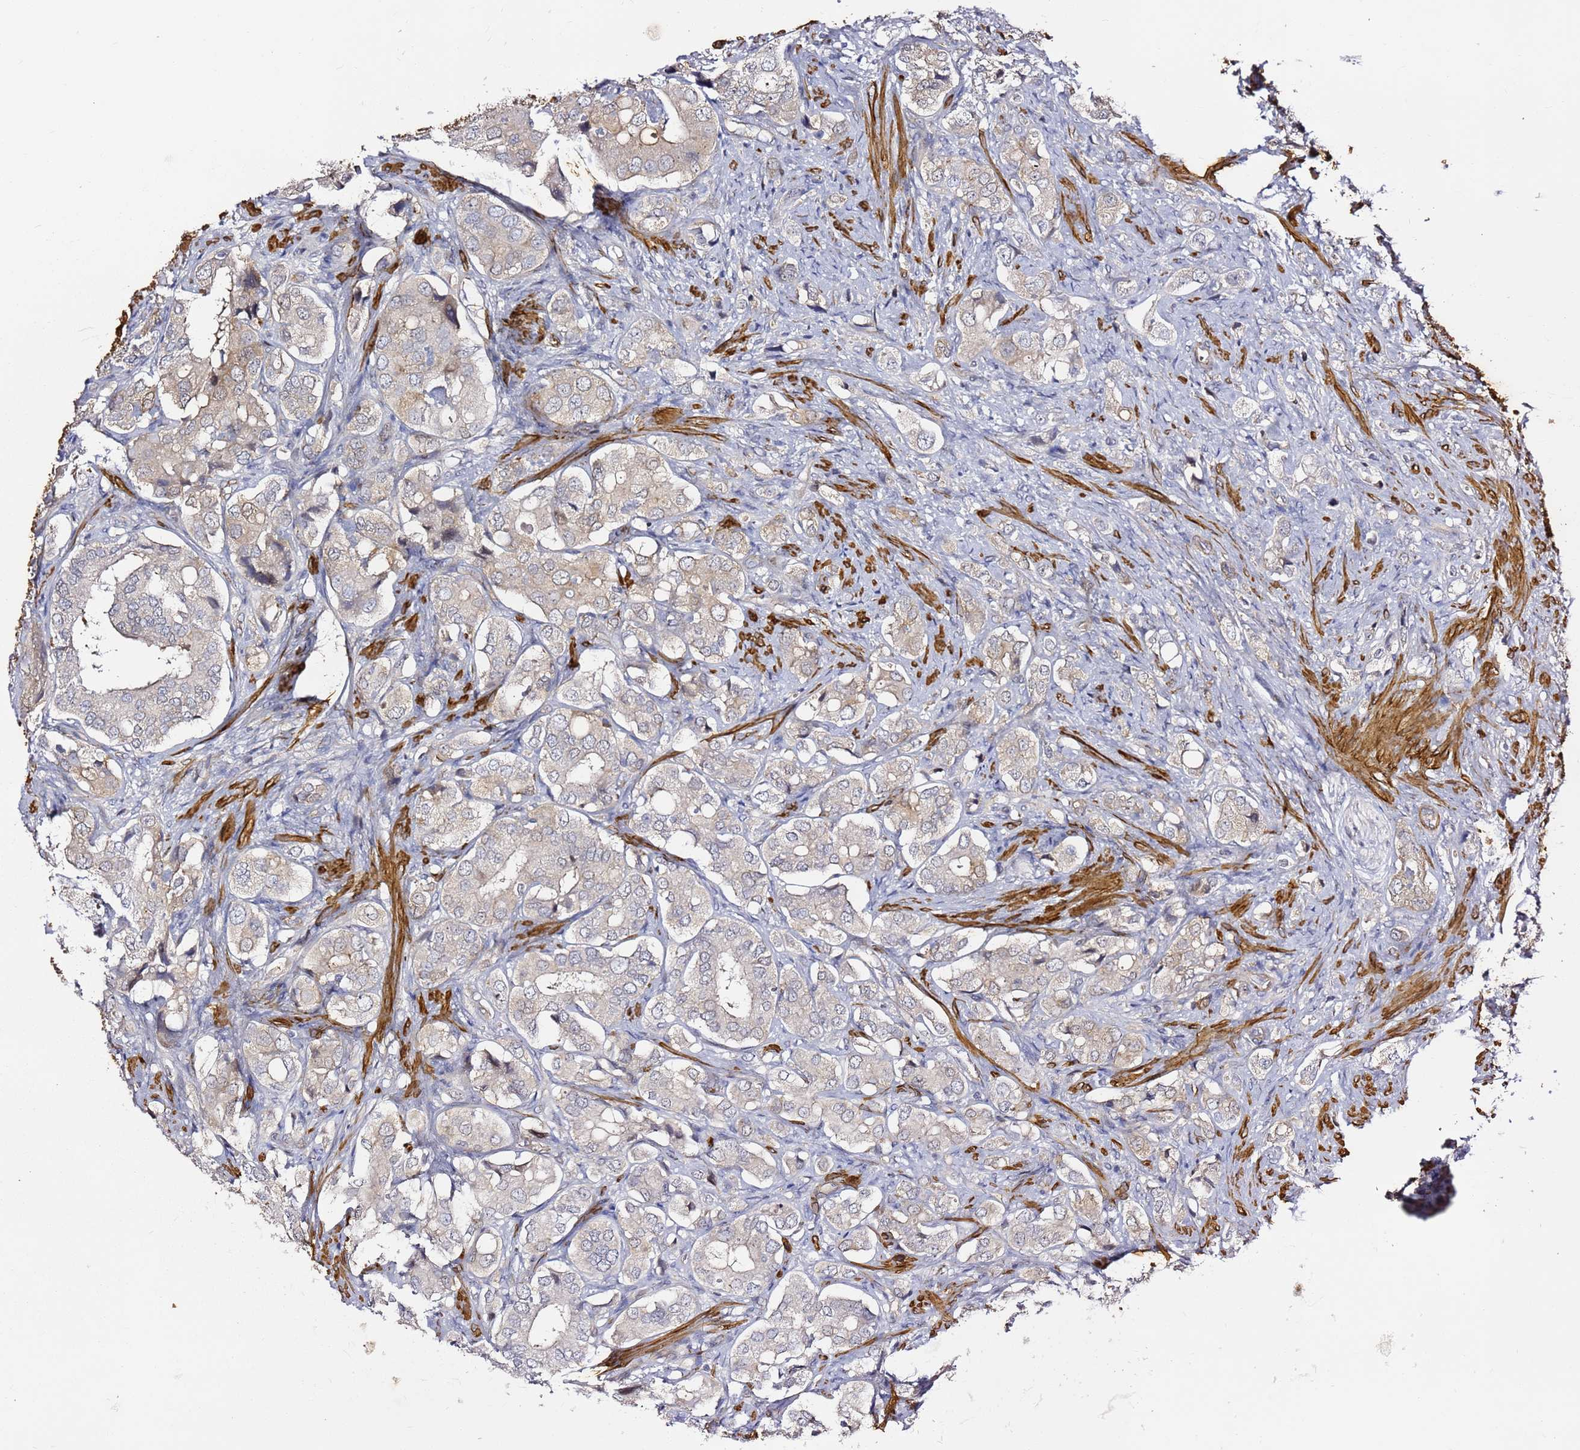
{"staining": {"intensity": "weak", "quantity": "<25%", "location": "cytoplasmic/membranous"}, "tissue": "prostate cancer", "cell_type": "Tumor cells", "image_type": "cancer", "snomed": [{"axis": "morphology", "description": "Adenocarcinoma, High grade"}, {"axis": "topography", "description": "Prostate"}], "caption": "Human prostate cancer (adenocarcinoma (high-grade)) stained for a protein using immunohistochemistry demonstrates no positivity in tumor cells.", "gene": "EPS8L1", "patient": {"sex": "male", "age": 65}}